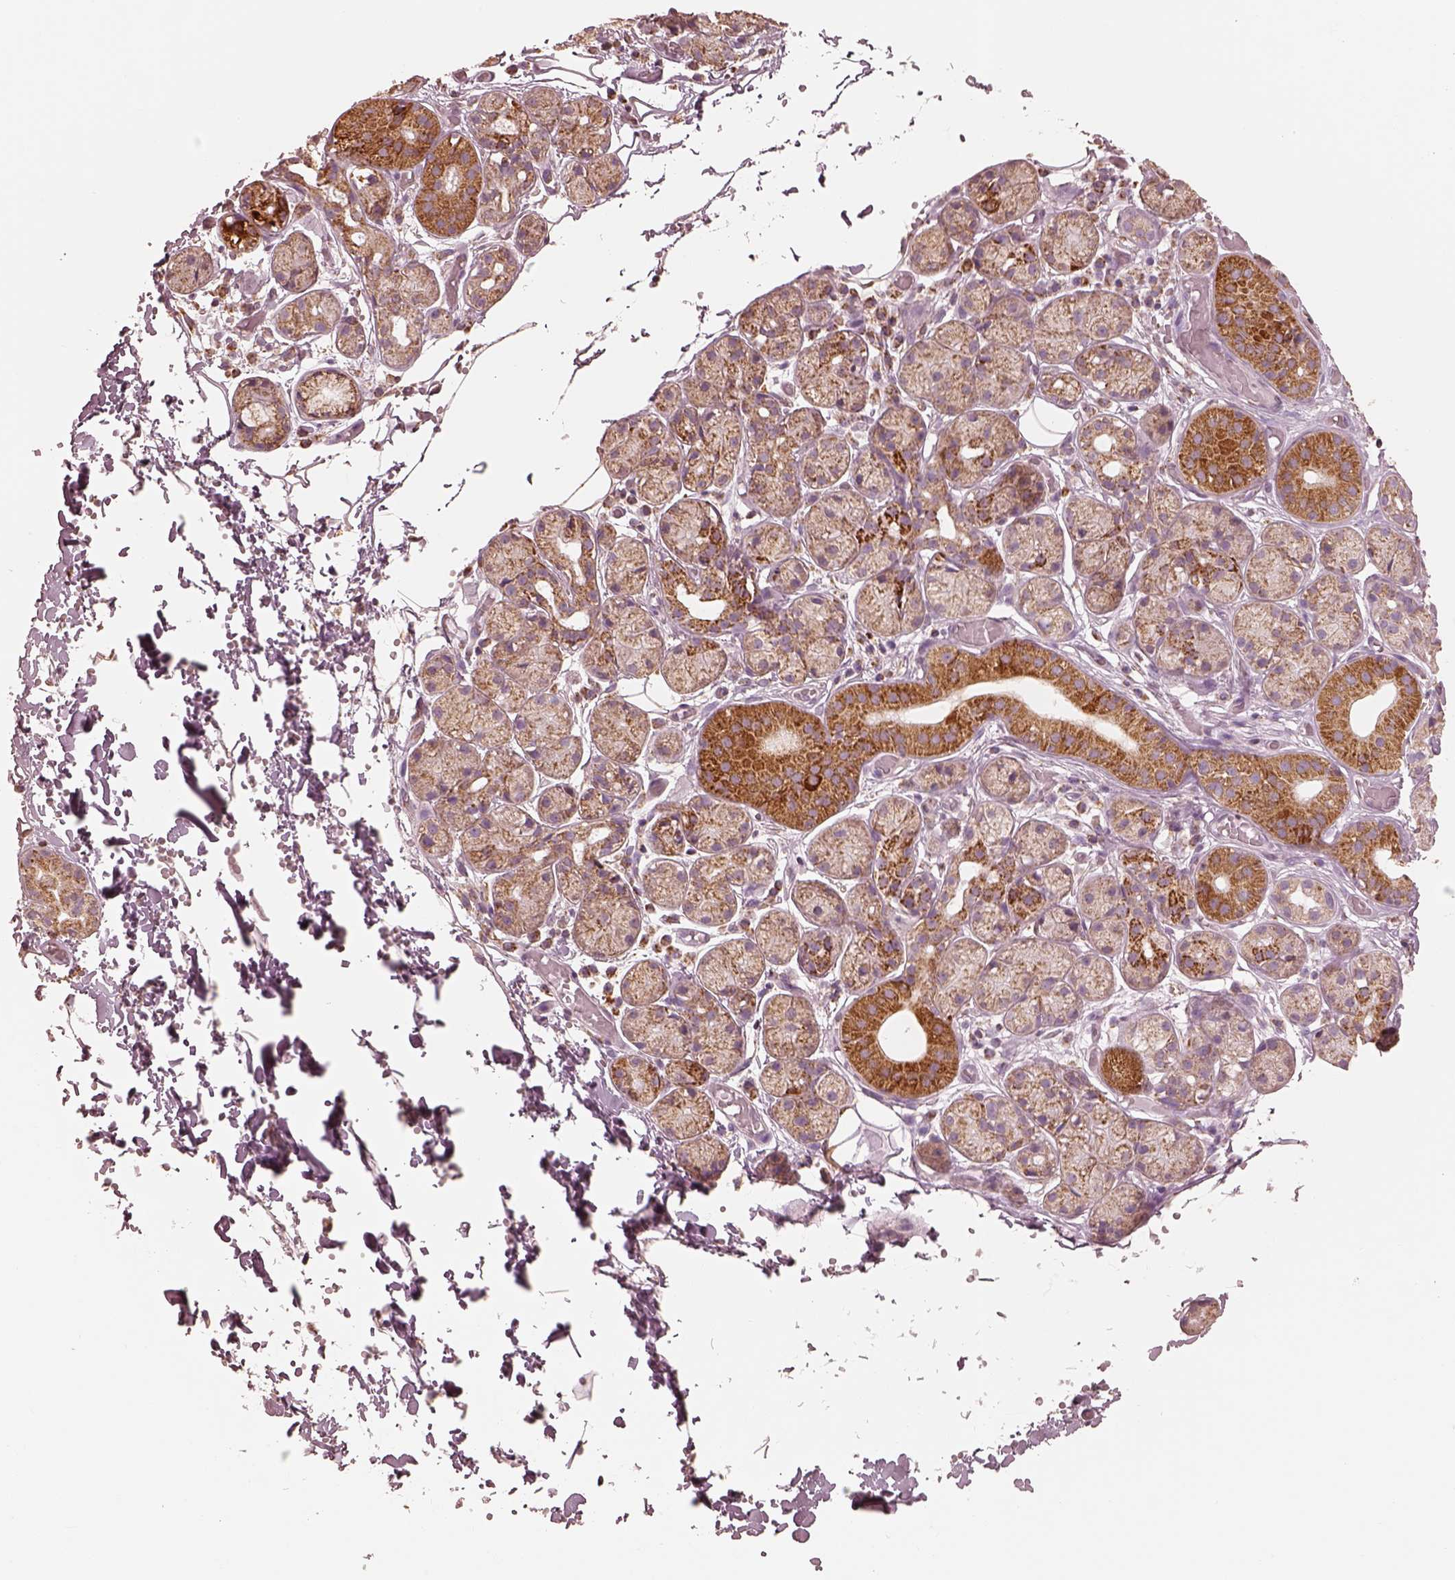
{"staining": {"intensity": "strong", "quantity": "<25%", "location": "cytoplasmic/membranous"}, "tissue": "salivary gland", "cell_type": "Glandular cells", "image_type": "normal", "snomed": [{"axis": "morphology", "description": "Normal tissue, NOS"}, {"axis": "topography", "description": "Salivary gland"}, {"axis": "topography", "description": "Peripheral nerve tissue"}], "caption": "This micrograph exhibits immunohistochemistry (IHC) staining of normal salivary gland, with medium strong cytoplasmic/membranous expression in approximately <25% of glandular cells.", "gene": "ENTPD6", "patient": {"sex": "male", "age": 71}}